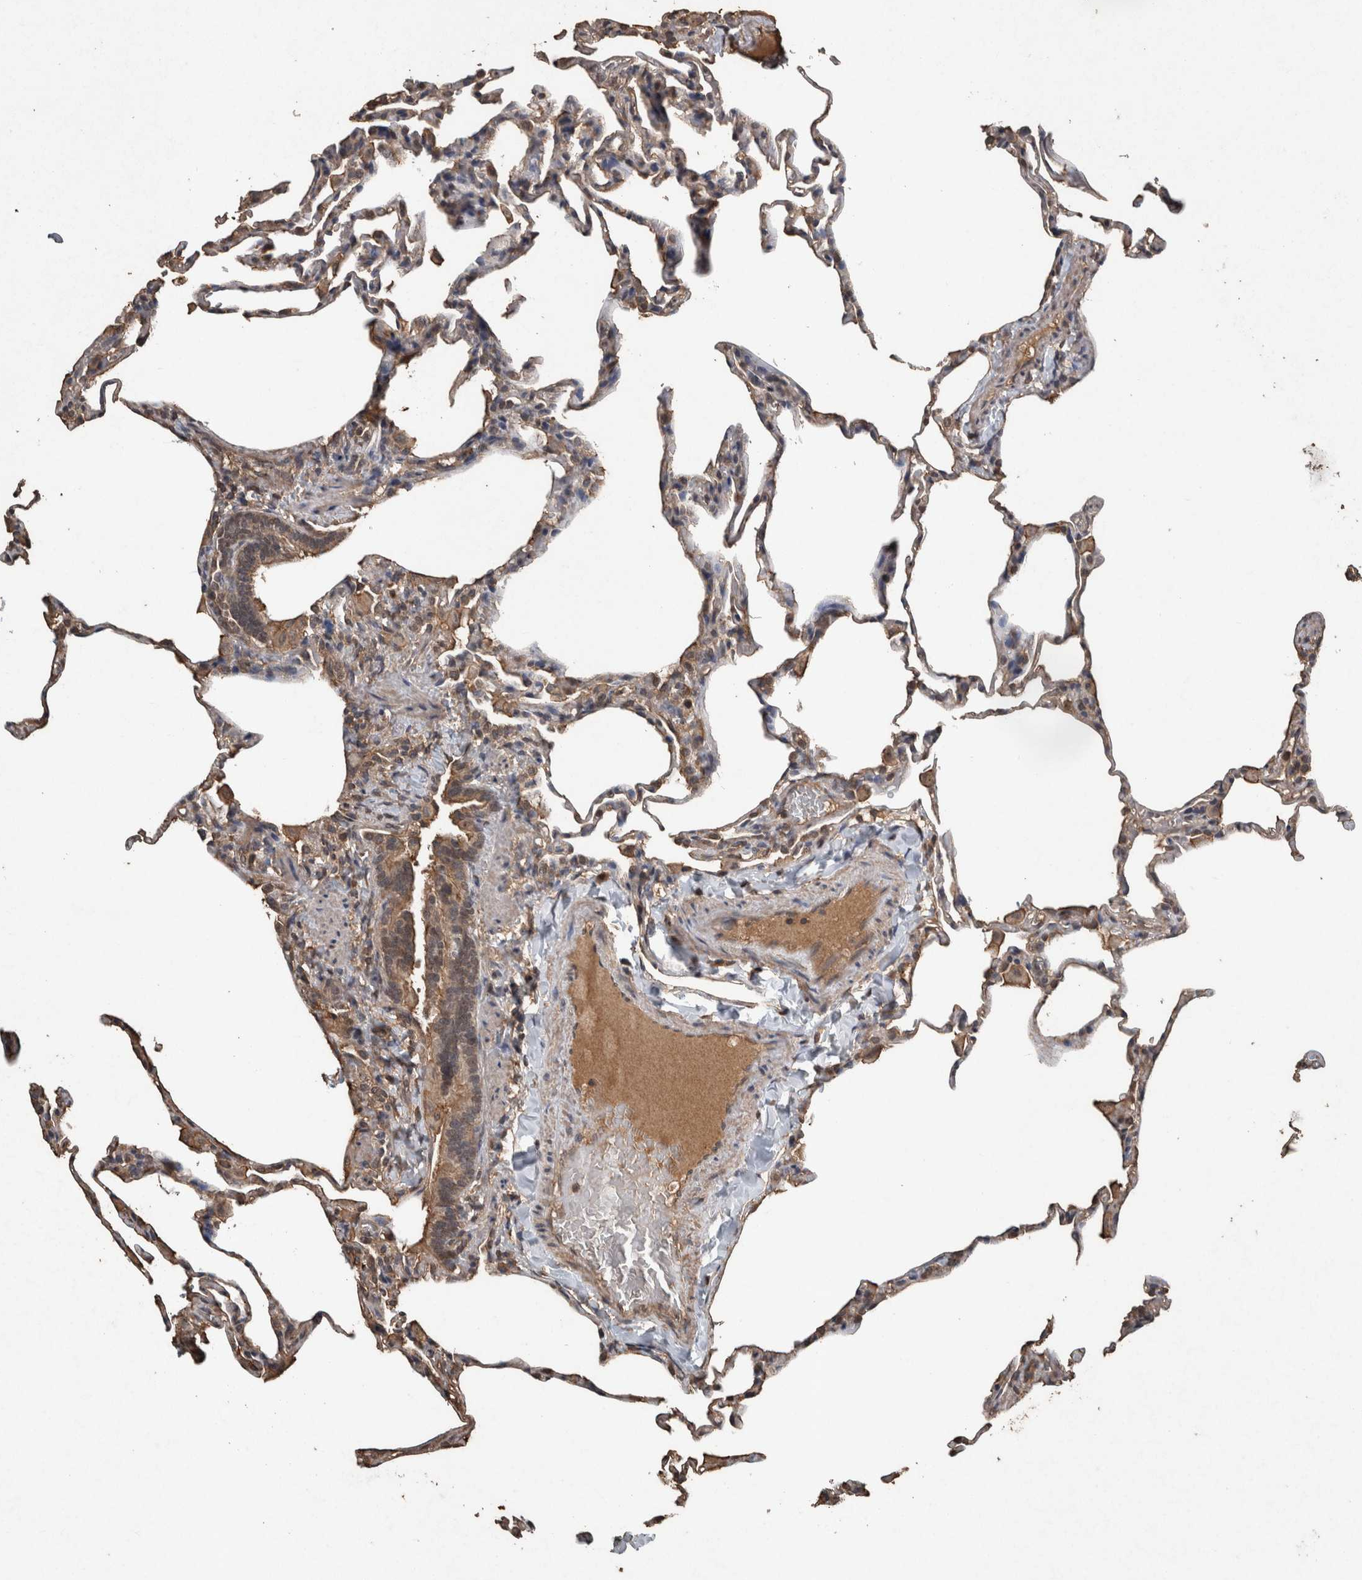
{"staining": {"intensity": "weak", "quantity": "25%-75%", "location": "cytoplasmic/membranous"}, "tissue": "lung", "cell_type": "Alveolar cells", "image_type": "normal", "snomed": [{"axis": "morphology", "description": "Normal tissue, NOS"}, {"axis": "topography", "description": "Lung"}], "caption": "Alveolar cells reveal low levels of weak cytoplasmic/membranous positivity in approximately 25%-75% of cells in benign lung.", "gene": "FGFRL1", "patient": {"sex": "male", "age": 20}}